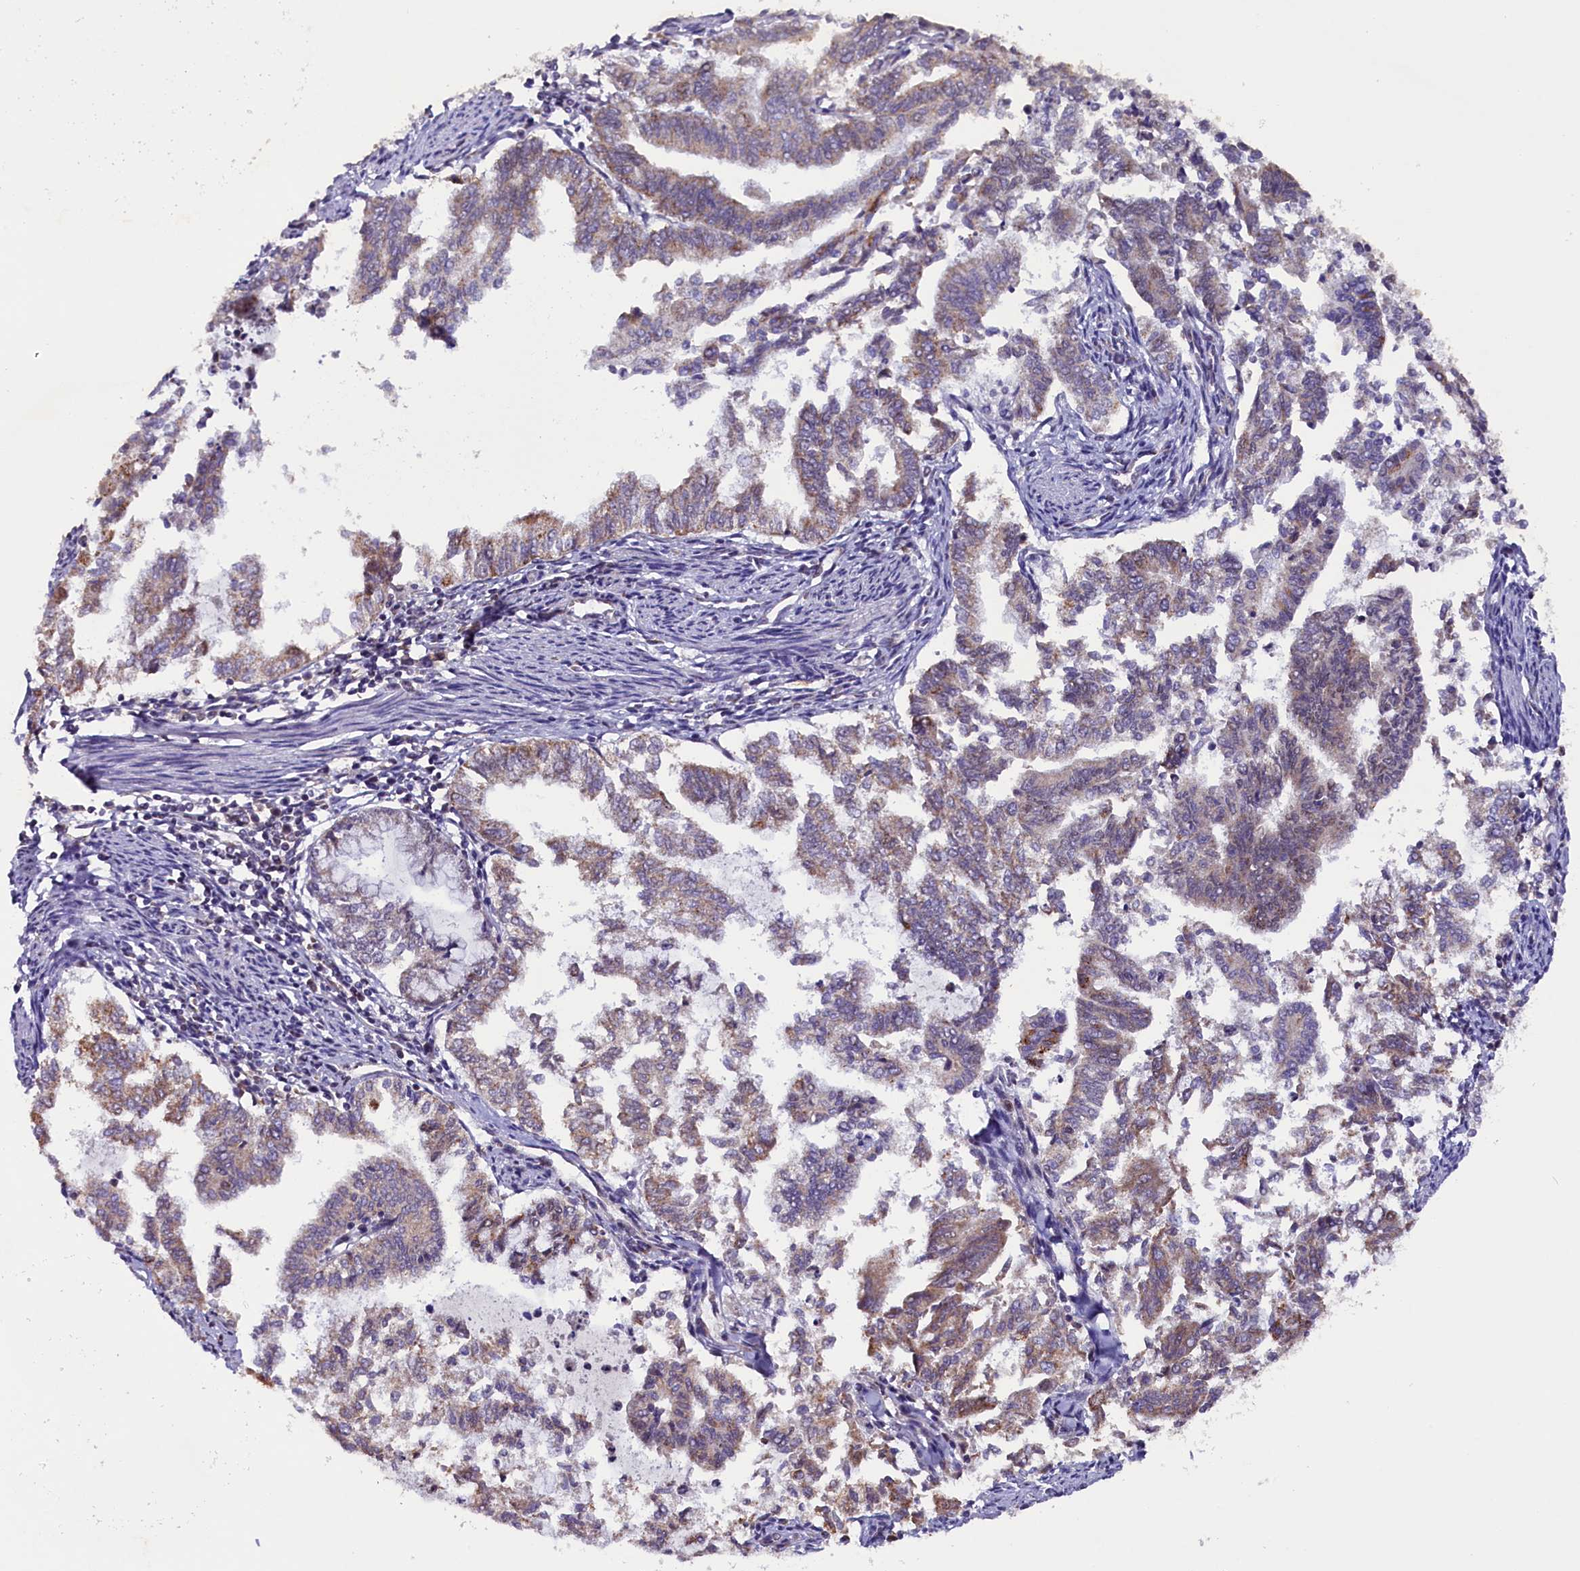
{"staining": {"intensity": "moderate", "quantity": "<25%", "location": "cytoplasmic/membranous"}, "tissue": "endometrial cancer", "cell_type": "Tumor cells", "image_type": "cancer", "snomed": [{"axis": "morphology", "description": "Adenocarcinoma, NOS"}, {"axis": "topography", "description": "Endometrium"}], "caption": "Protein staining by IHC demonstrates moderate cytoplasmic/membranous positivity in about <25% of tumor cells in adenocarcinoma (endometrial).", "gene": "NCBP1", "patient": {"sex": "female", "age": 79}}